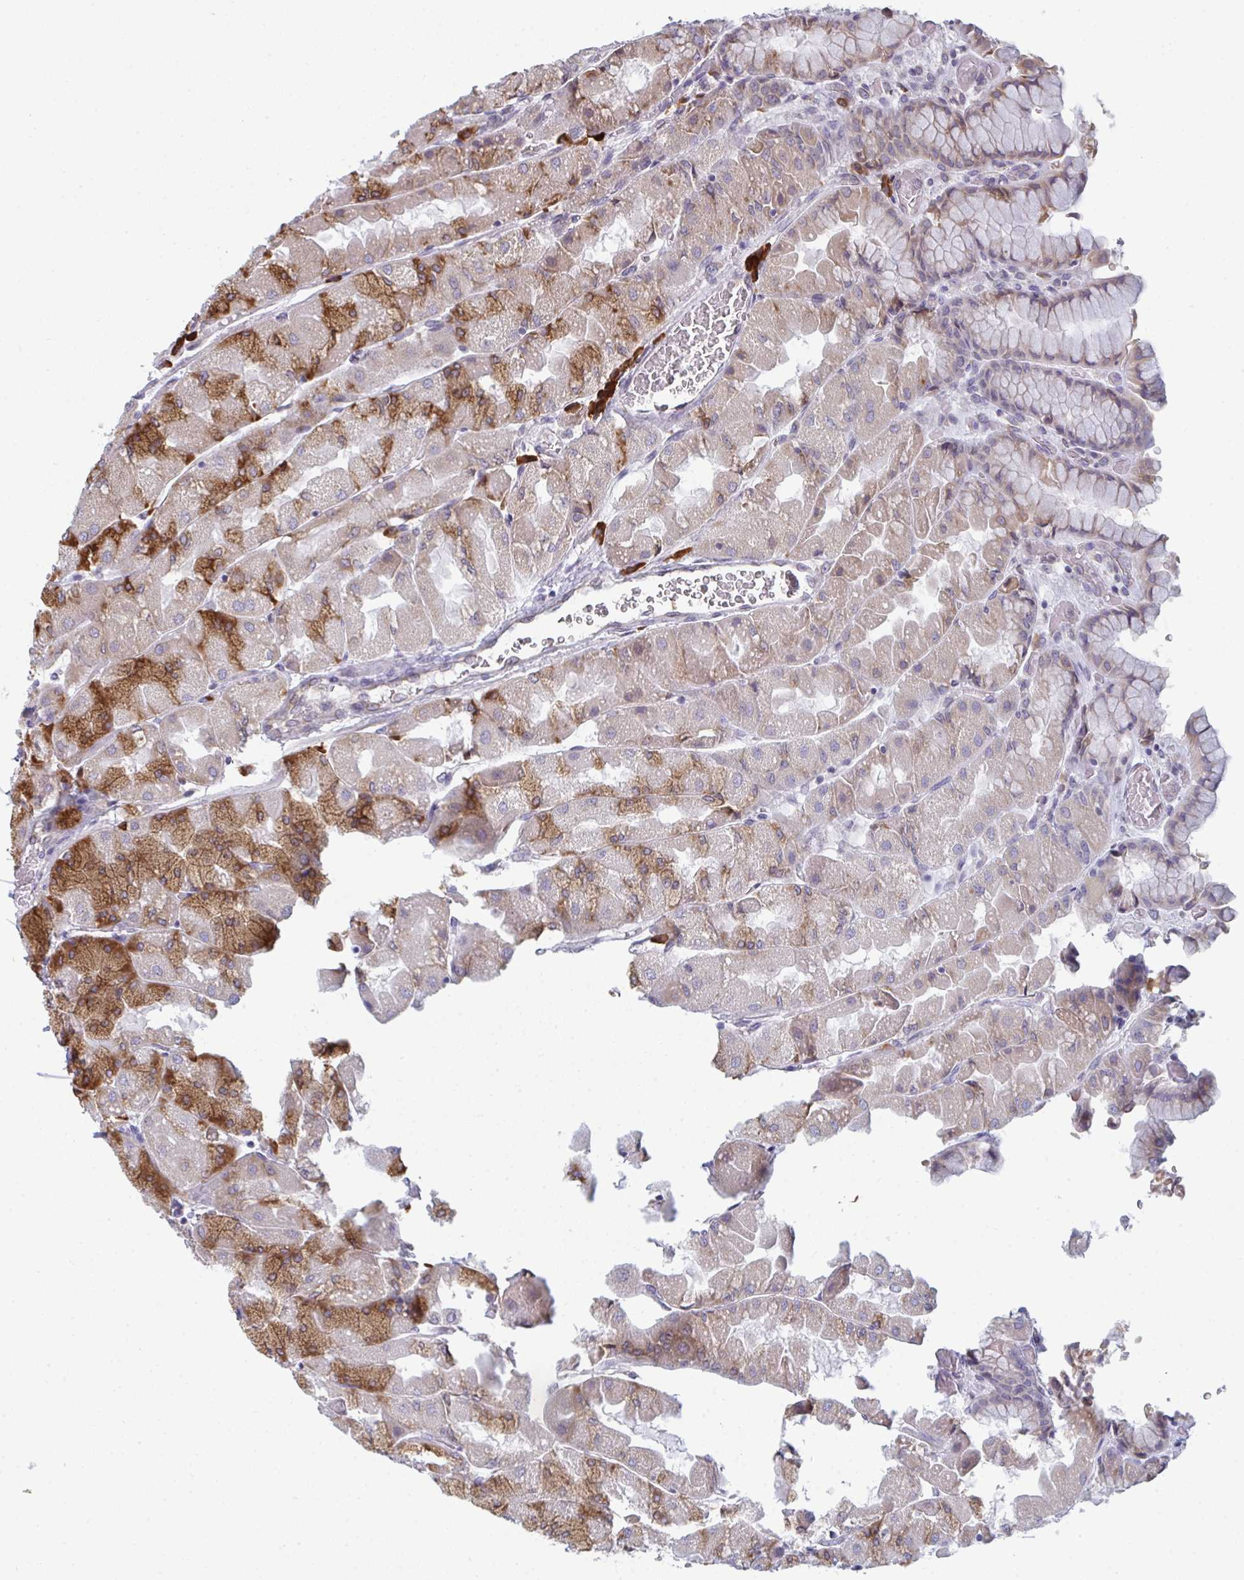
{"staining": {"intensity": "moderate", "quantity": "25%-75%", "location": "cytoplasmic/membranous"}, "tissue": "stomach", "cell_type": "Glandular cells", "image_type": "normal", "snomed": [{"axis": "morphology", "description": "Normal tissue, NOS"}, {"axis": "topography", "description": "Stomach"}], "caption": "Immunohistochemistry image of benign stomach stained for a protein (brown), which displays medium levels of moderate cytoplasmic/membranous positivity in approximately 25%-75% of glandular cells.", "gene": "LYSMD4", "patient": {"sex": "female", "age": 61}}